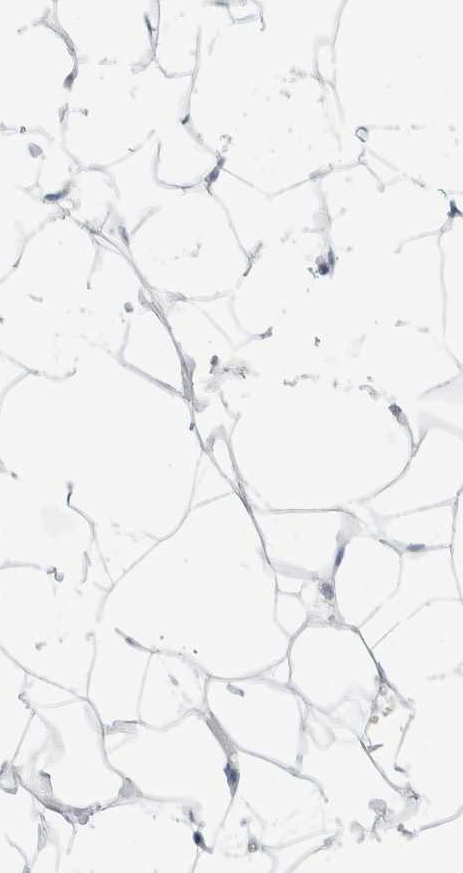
{"staining": {"intensity": "negative", "quantity": "none", "location": "none"}, "tissue": "adipose tissue", "cell_type": "Adipocytes", "image_type": "normal", "snomed": [{"axis": "morphology", "description": "Normal tissue, NOS"}, {"axis": "morphology", "description": "Fibrosis, NOS"}, {"axis": "topography", "description": "Breast"}, {"axis": "topography", "description": "Adipose tissue"}], "caption": "Immunohistochemistry of benign adipose tissue shows no staining in adipocytes.", "gene": "CSK", "patient": {"sex": "female", "age": 39}}